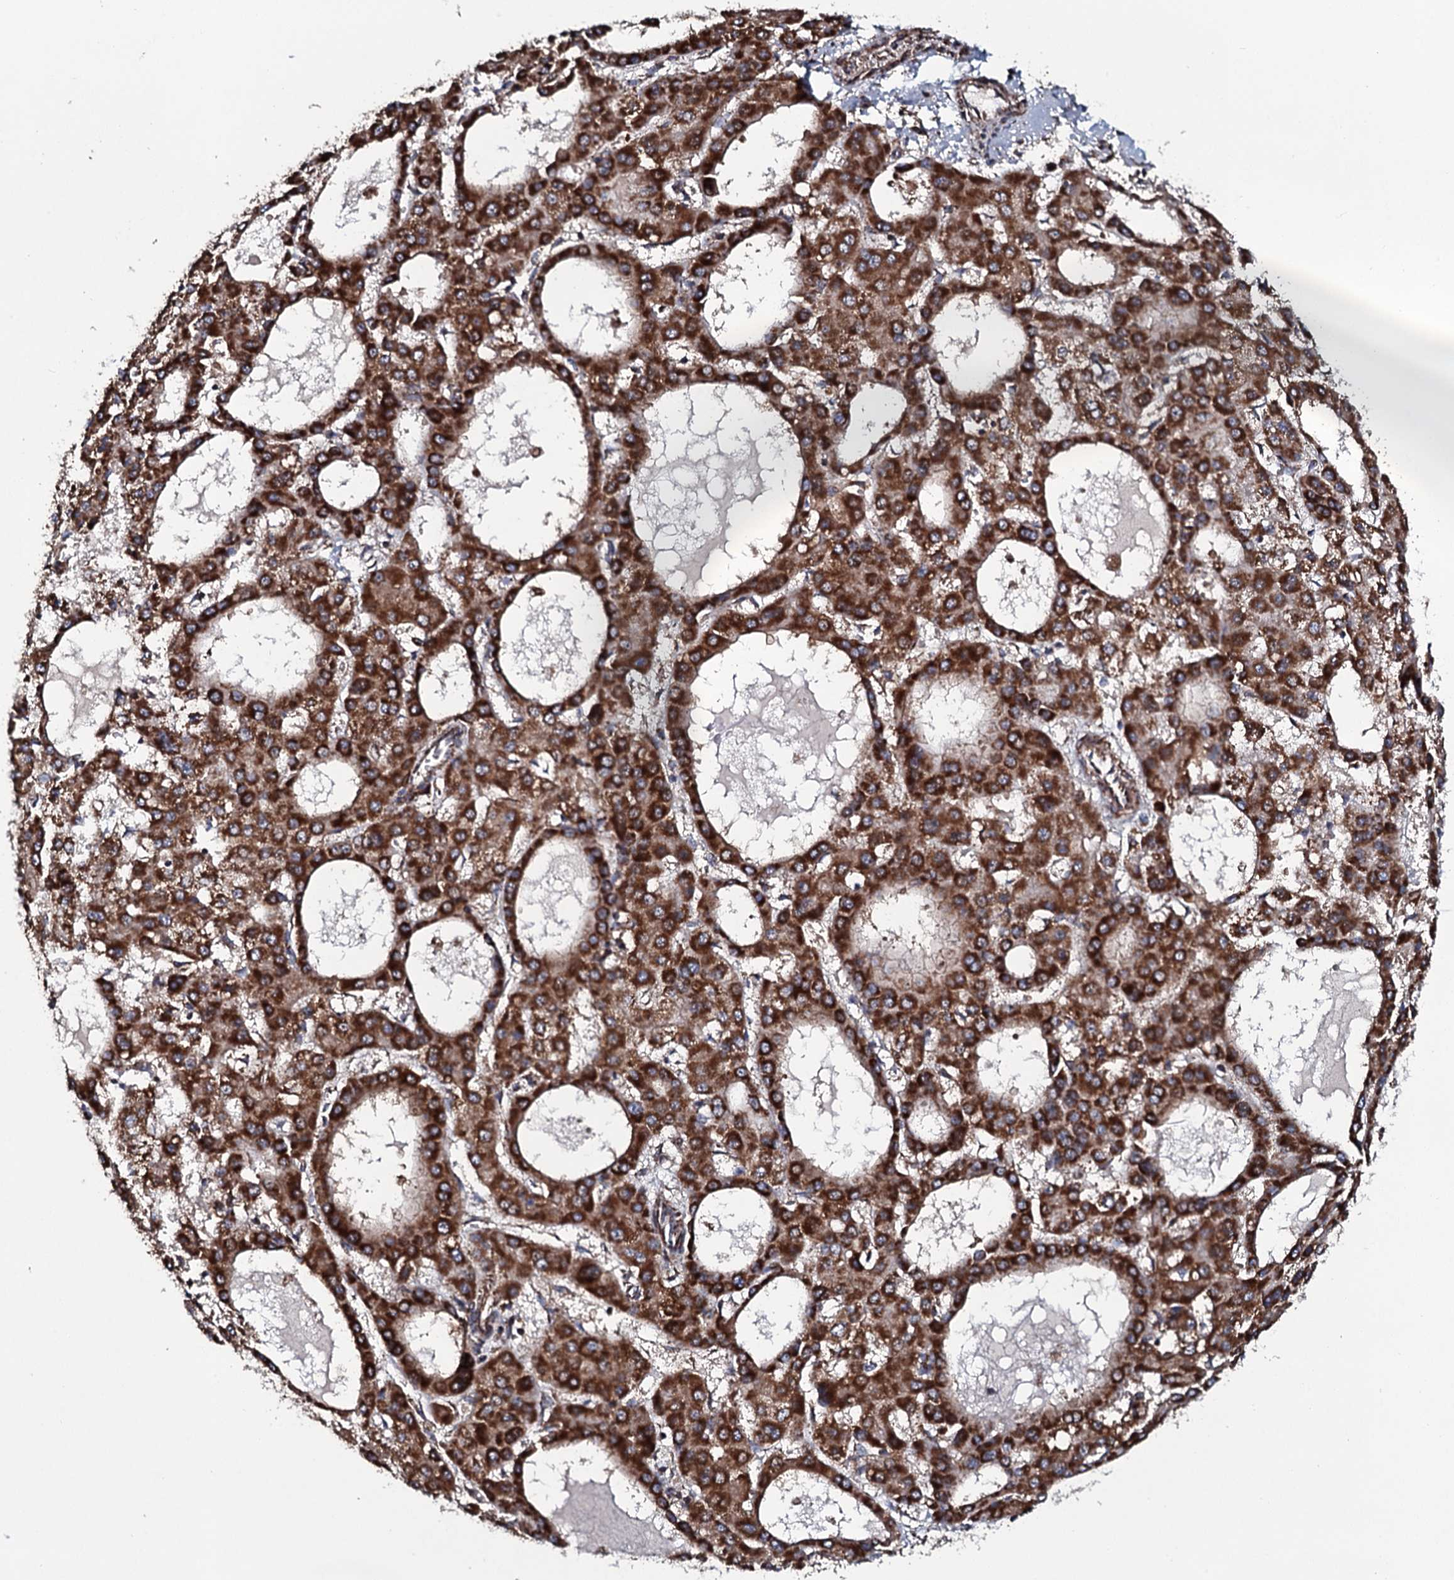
{"staining": {"intensity": "strong", "quantity": ">75%", "location": "cytoplasmic/membranous"}, "tissue": "liver cancer", "cell_type": "Tumor cells", "image_type": "cancer", "snomed": [{"axis": "morphology", "description": "Carcinoma, Hepatocellular, NOS"}, {"axis": "topography", "description": "Liver"}], "caption": "About >75% of tumor cells in liver cancer (hepatocellular carcinoma) reveal strong cytoplasmic/membranous protein expression as visualized by brown immunohistochemical staining.", "gene": "EVC2", "patient": {"sex": "male", "age": 47}}